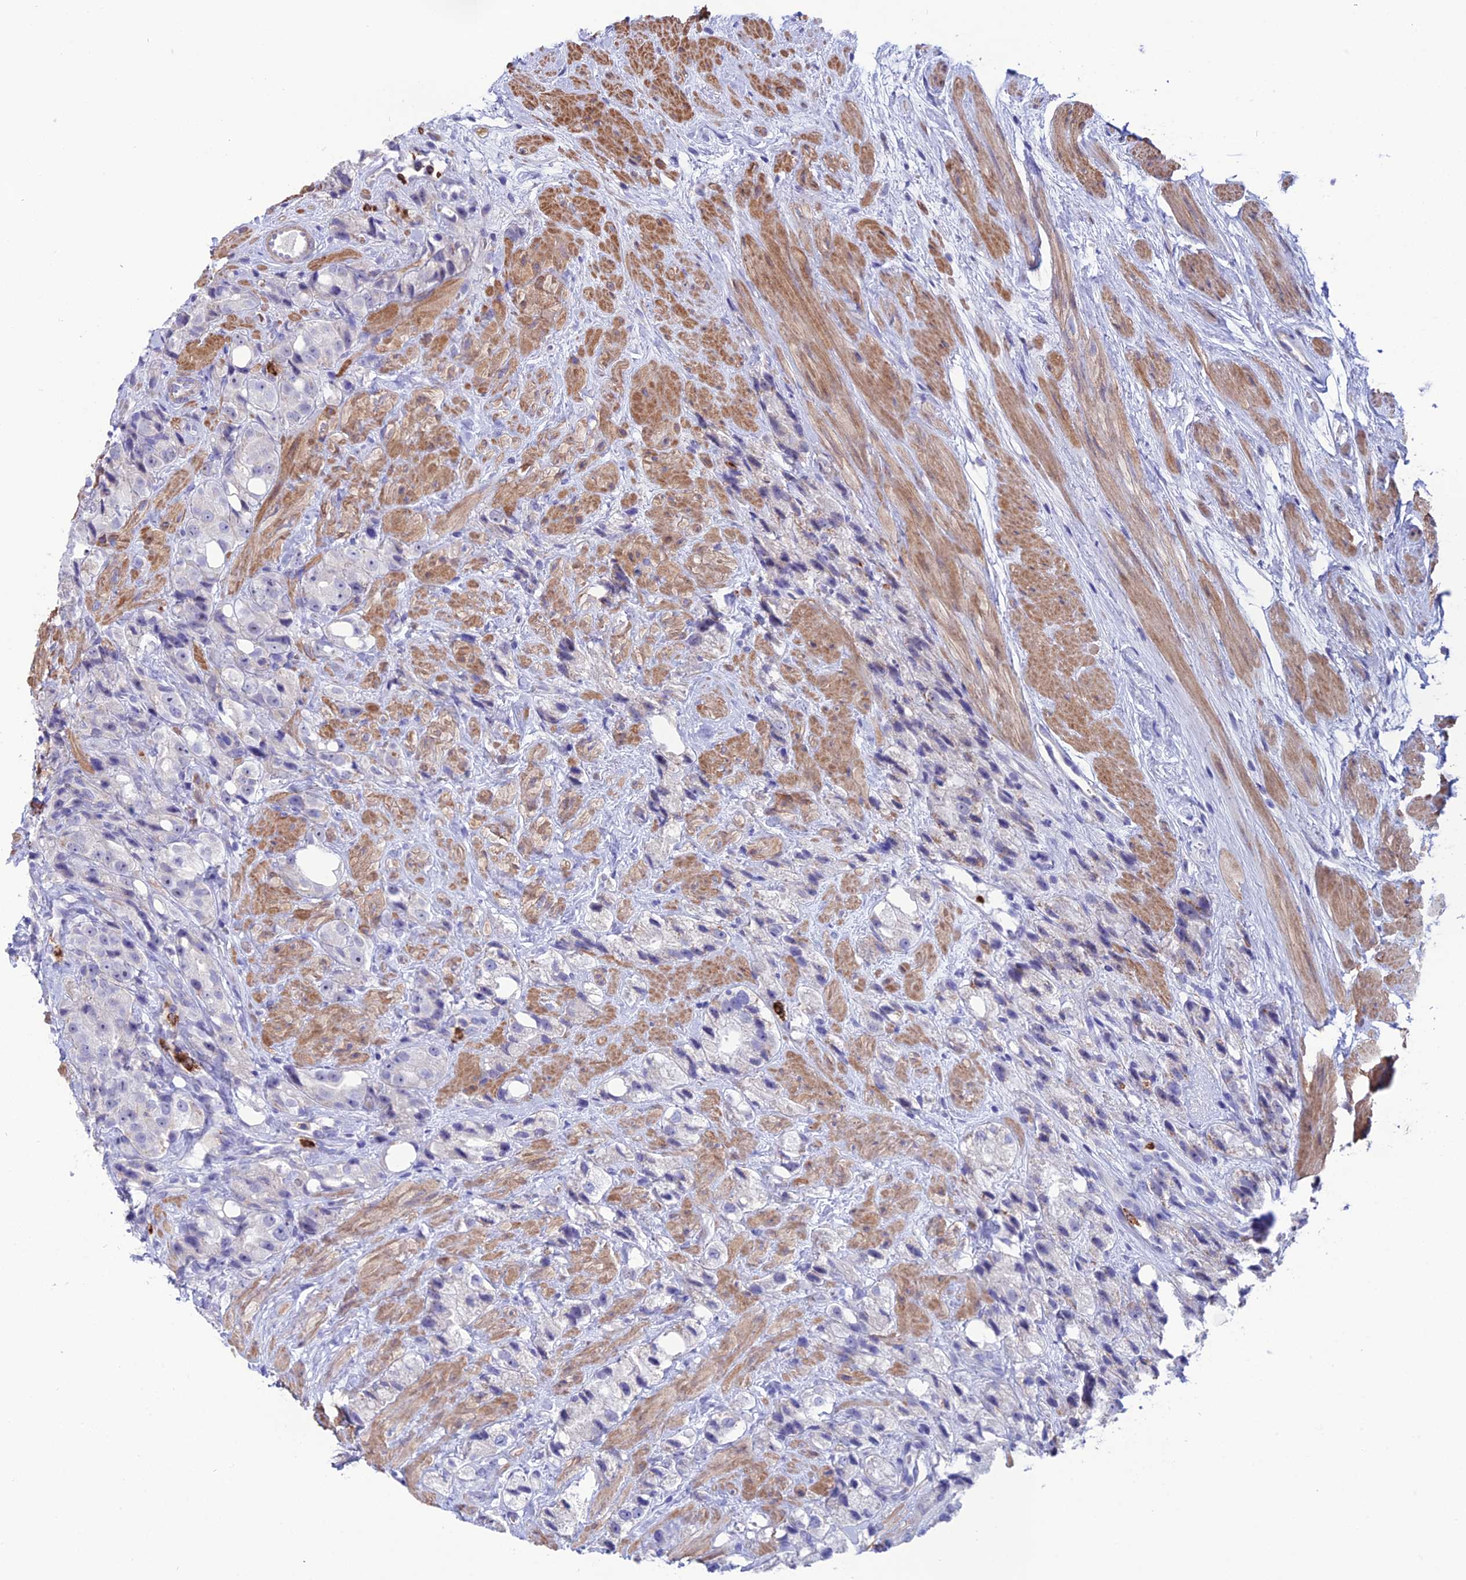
{"staining": {"intensity": "negative", "quantity": "none", "location": "none"}, "tissue": "prostate cancer", "cell_type": "Tumor cells", "image_type": "cancer", "snomed": [{"axis": "morphology", "description": "Adenocarcinoma, NOS"}, {"axis": "topography", "description": "Prostate"}], "caption": "This is an immunohistochemistry photomicrograph of human adenocarcinoma (prostate). There is no staining in tumor cells.", "gene": "COL6A6", "patient": {"sex": "male", "age": 79}}